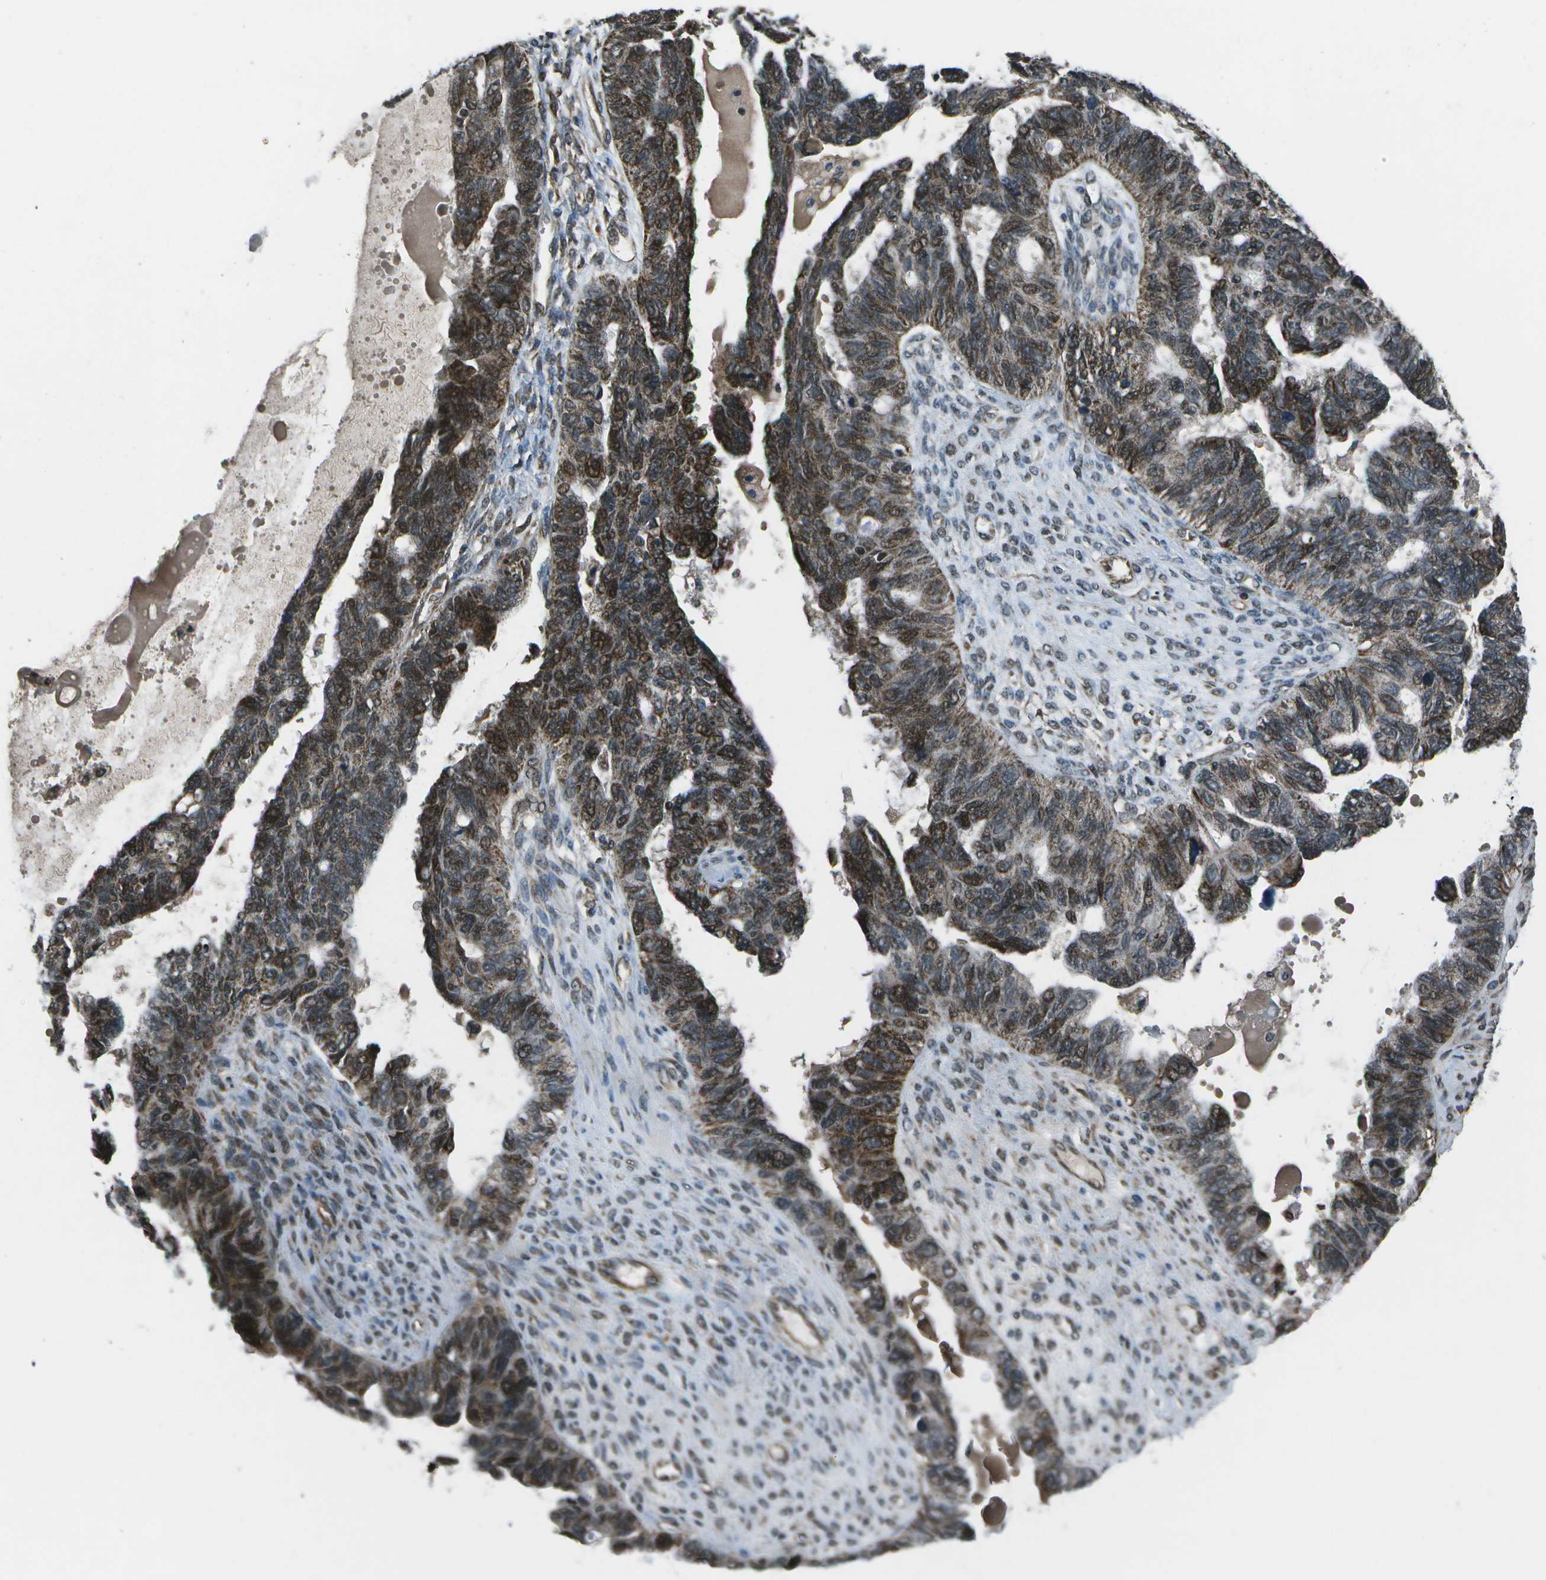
{"staining": {"intensity": "strong", "quantity": ">75%", "location": "cytoplasmic/membranous,nuclear"}, "tissue": "ovarian cancer", "cell_type": "Tumor cells", "image_type": "cancer", "snomed": [{"axis": "morphology", "description": "Cystadenocarcinoma, serous, NOS"}, {"axis": "topography", "description": "Ovary"}], "caption": "Human ovarian cancer (serous cystadenocarcinoma) stained for a protein (brown) displays strong cytoplasmic/membranous and nuclear positive expression in about >75% of tumor cells.", "gene": "EIF2AK1", "patient": {"sex": "female", "age": 79}}